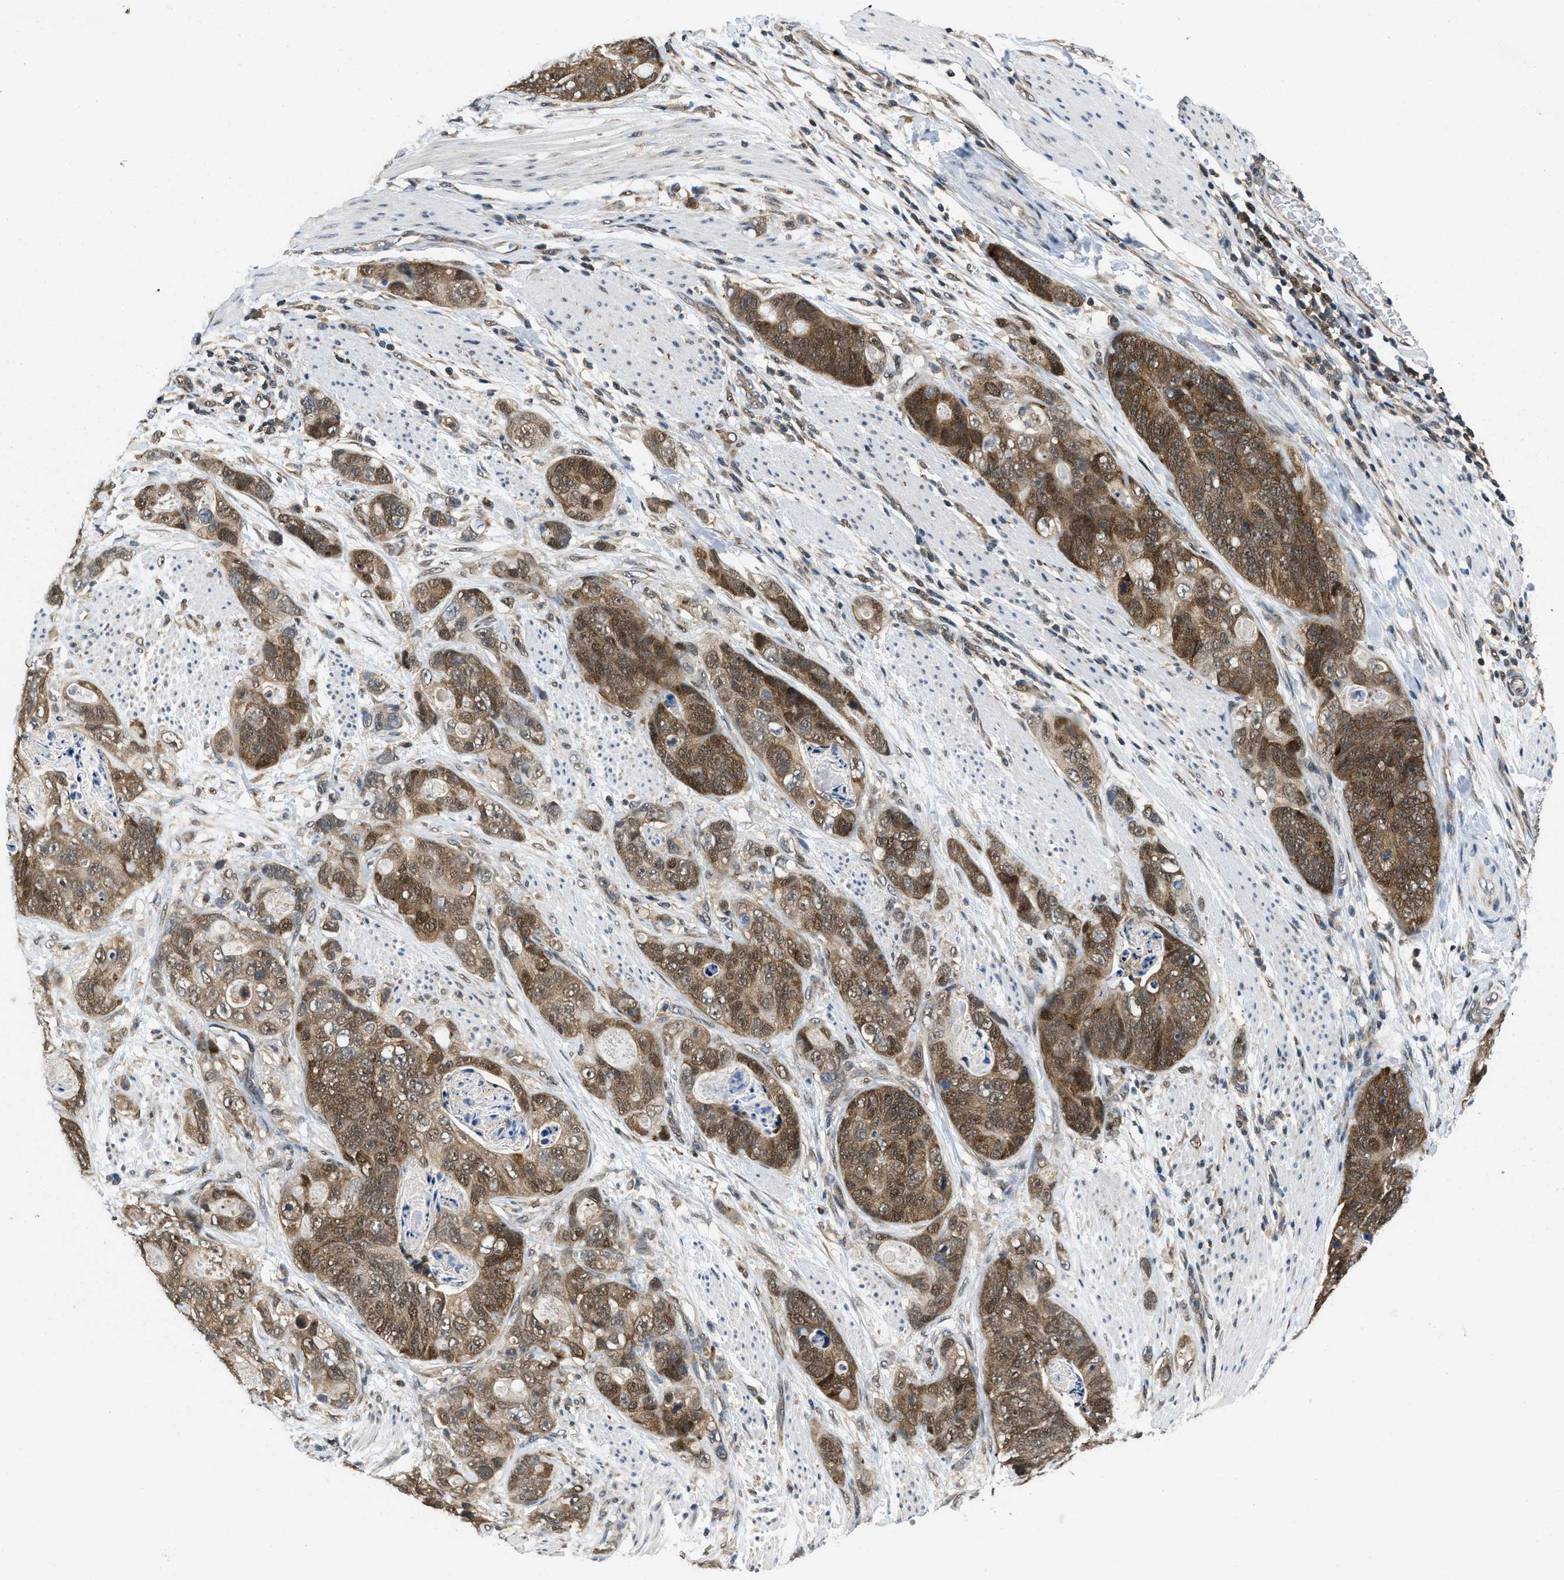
{"staining": {"intensity": "moderate", "quantity": ">75%", "location": "cytoplasmic/membranous,nuclear"}, "tissue": "stomach cancer", "cell_type": "Tumor cells", "image_type": "cancer", "snomed": [{"axis": "morphology", "description": "Adenocarcinoma, NOS"}, {"axis": "topography", "description": "Stomach"}], "caption": "Stomach cancer (adenocarcinoma) stained for a protein reveals moderate cytoplasmic/membranous and nuclear positivity in tumor cells. Using DAB (brown) and hematoxylin (blue) stains, captured at high magnification using brightfield microscopy.", "gene": "ATF7IP", "patient": {"sex": "female", "age": 89}}